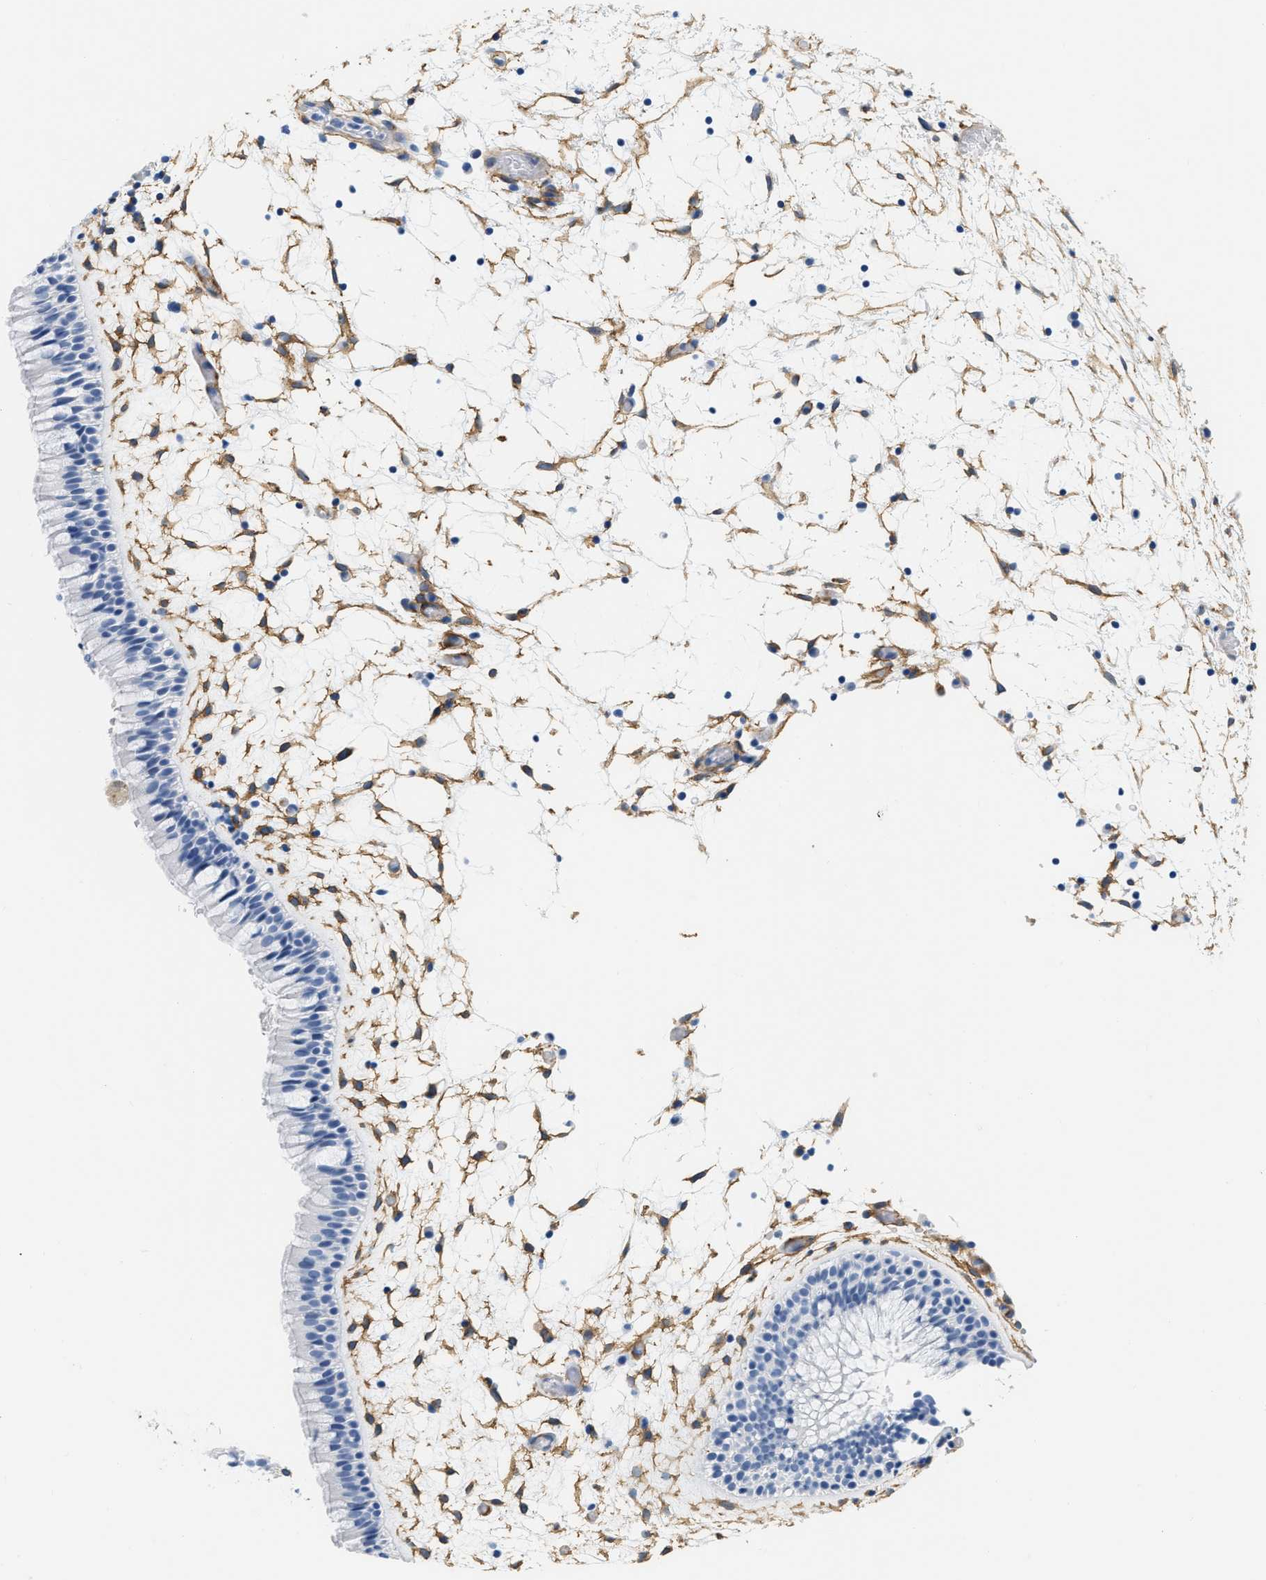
{"staining": {"intensity": "negative", "quantity": "none", "location": "none"}, "tissue": "nasopharynx", "cell_type": "Respiratory epithelial cells", "image_type": "normal", "snomed": [{"axis": "morphology", "description": "Normal tissue, NOS"}, {"axis": "morphology", "description": "Inflammation, NOS"}, {"axis": "topography", "description": "Nasopharynx"}], "caption": "The image reveals no significant staining in respiratory epithelial cells of nasopharynx.", "gene": "PDGFRB", "patient": {"sex": "male", "age": 48}}